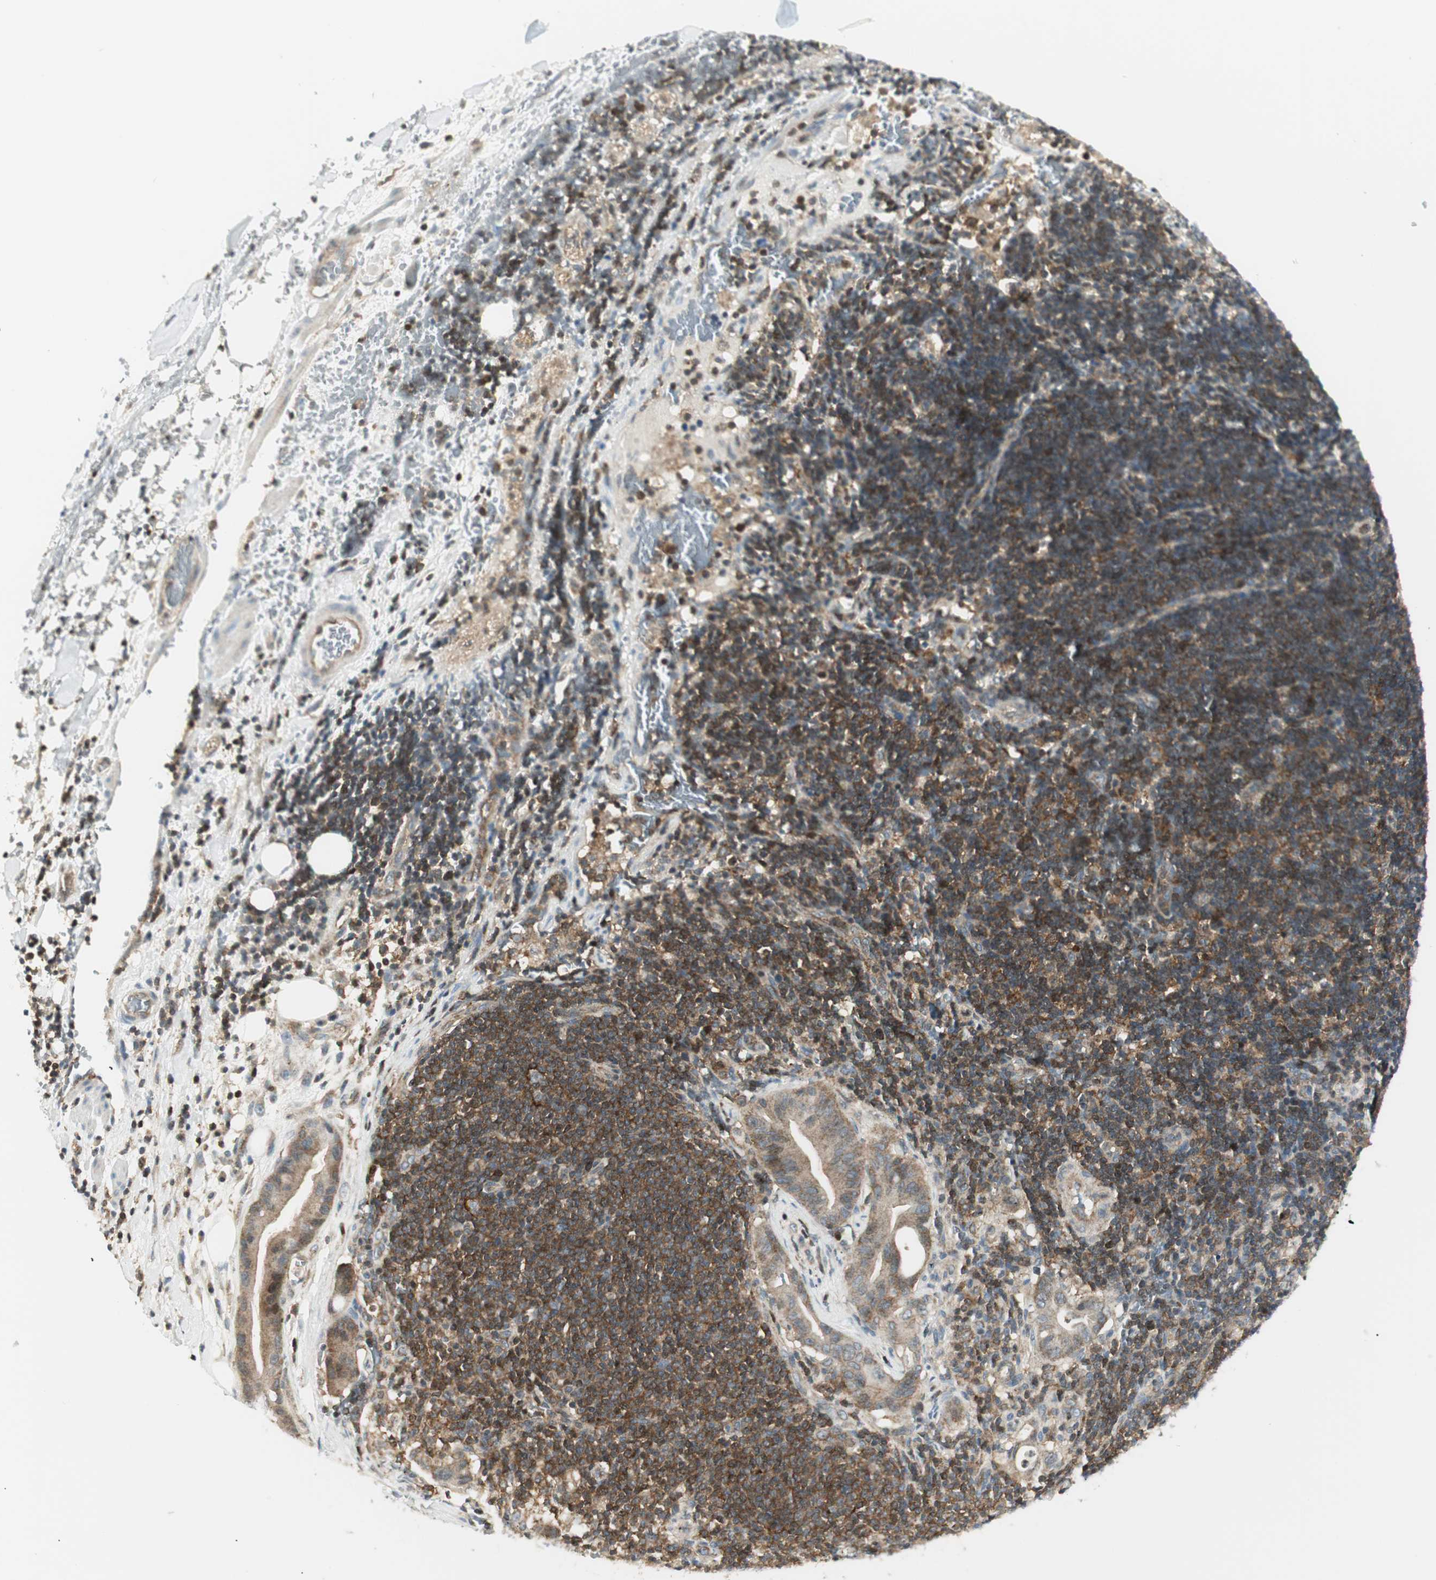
{"staining": {"intensity": "moderate", "quantity": ">75%", "location": "cytoplasmic/membranous"}, "tissue": "liver cancer", "cell_type": "Tumor cells", "image_type": "cancer", "snomed": [{"axis": "morphology", "description": "Cholangiocarcinoma"}, {"axis": "topography", "description": "Liver"}], "caption": "Moderate cytoplasmic/membranous staining is appreciated in approximately >75% of tumor cells in liver cancer (cholangiocarcinoma).", "gene": "PPP1CA", "patient": {"sex": "female", "age": 68}}